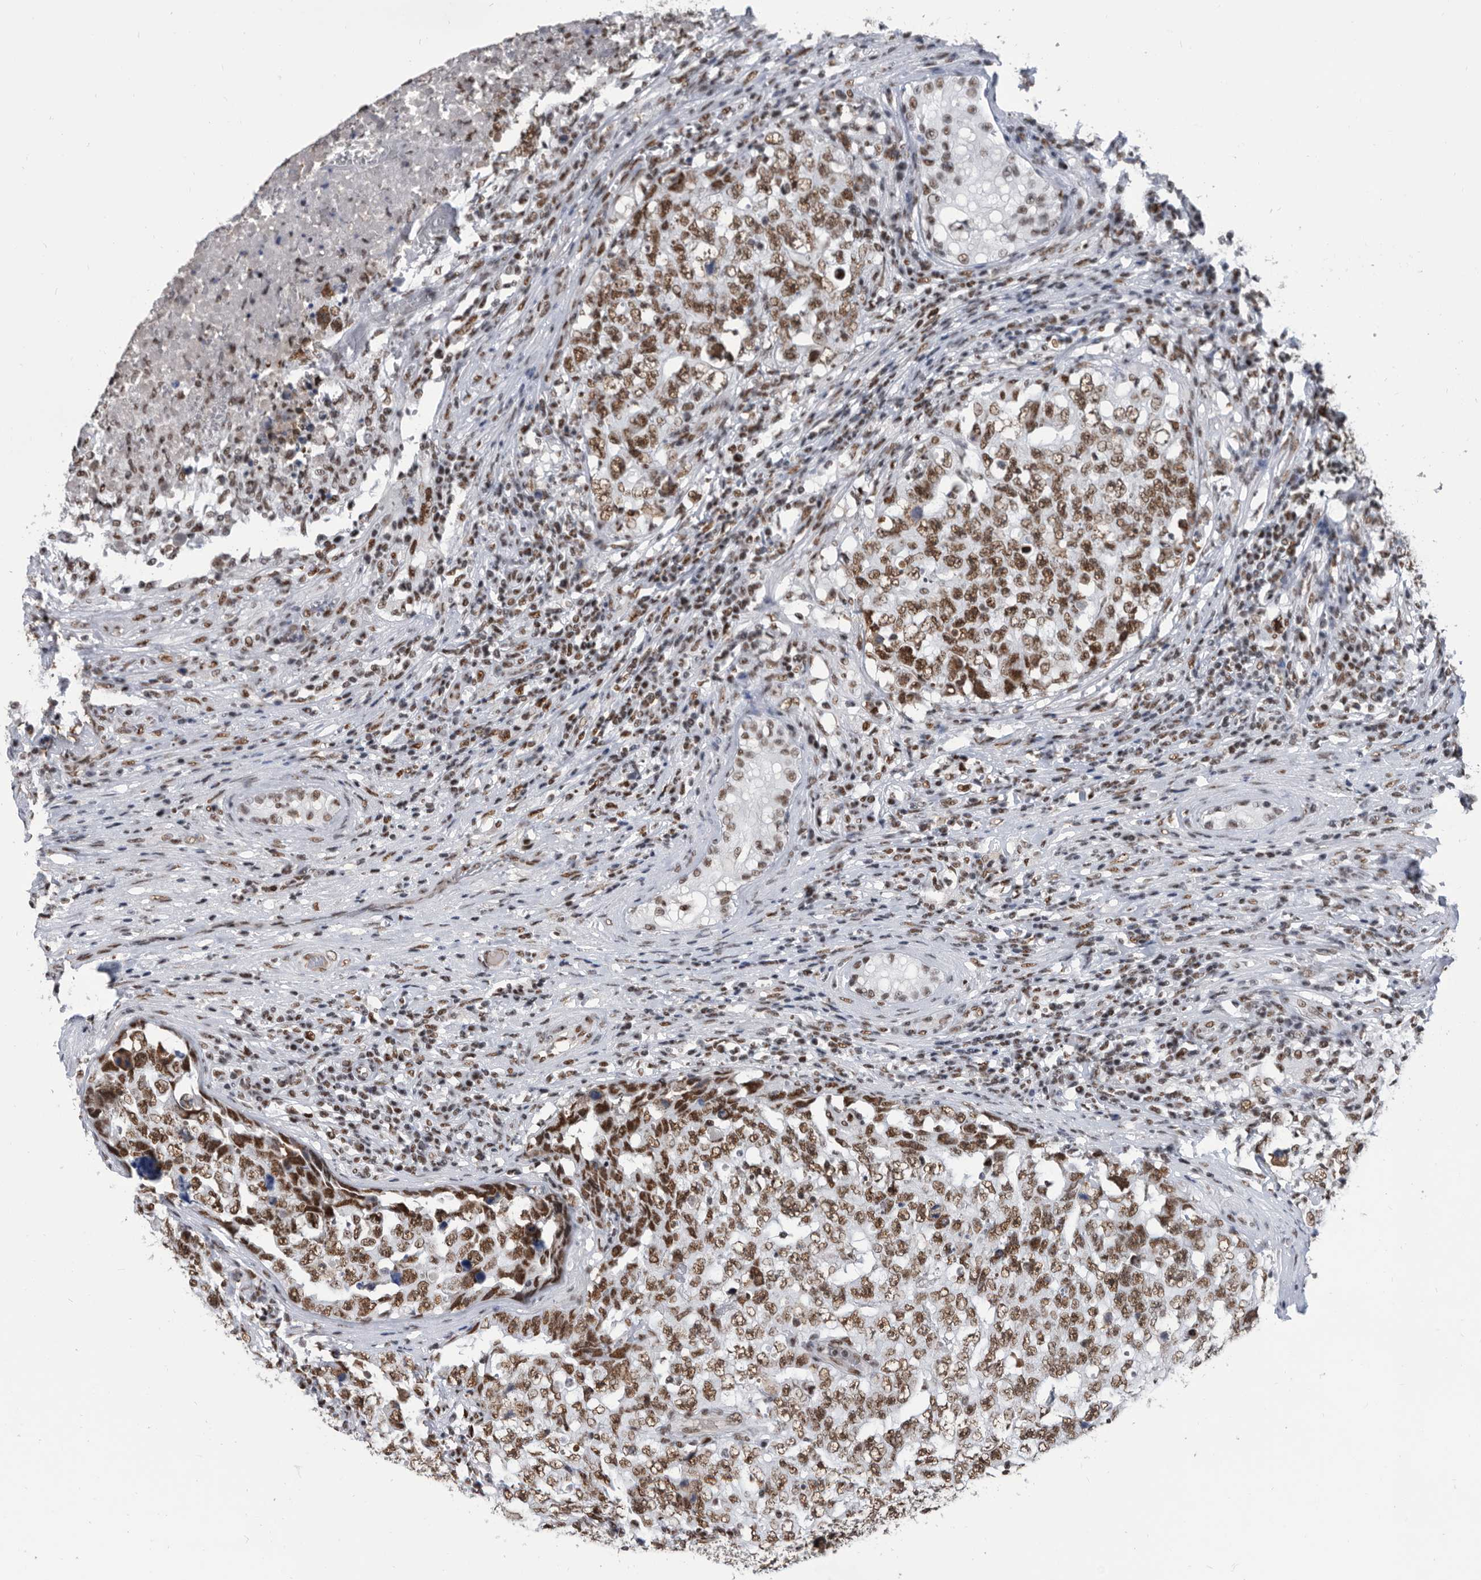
{"staining": {"intensity": "strong", "quantity": ">75%", "location": "nuclear"}, "tissue": "testis cancer", "cell_type": "Tumor cells", "image_type": "cancer", "snomed": [{"axis": "morphology", "description": "Carcinoma, Embryonal, NOS"}, {"axis": "topography", "description": "Testis"}], "caption": "There is high levels of strong nuclear staining in tumor cells of testis cancer, as demonstrated by immunohistochemical staining (brown color).", "gene": "SF3A1", "patient": {"sex": "male", "age": 26}}